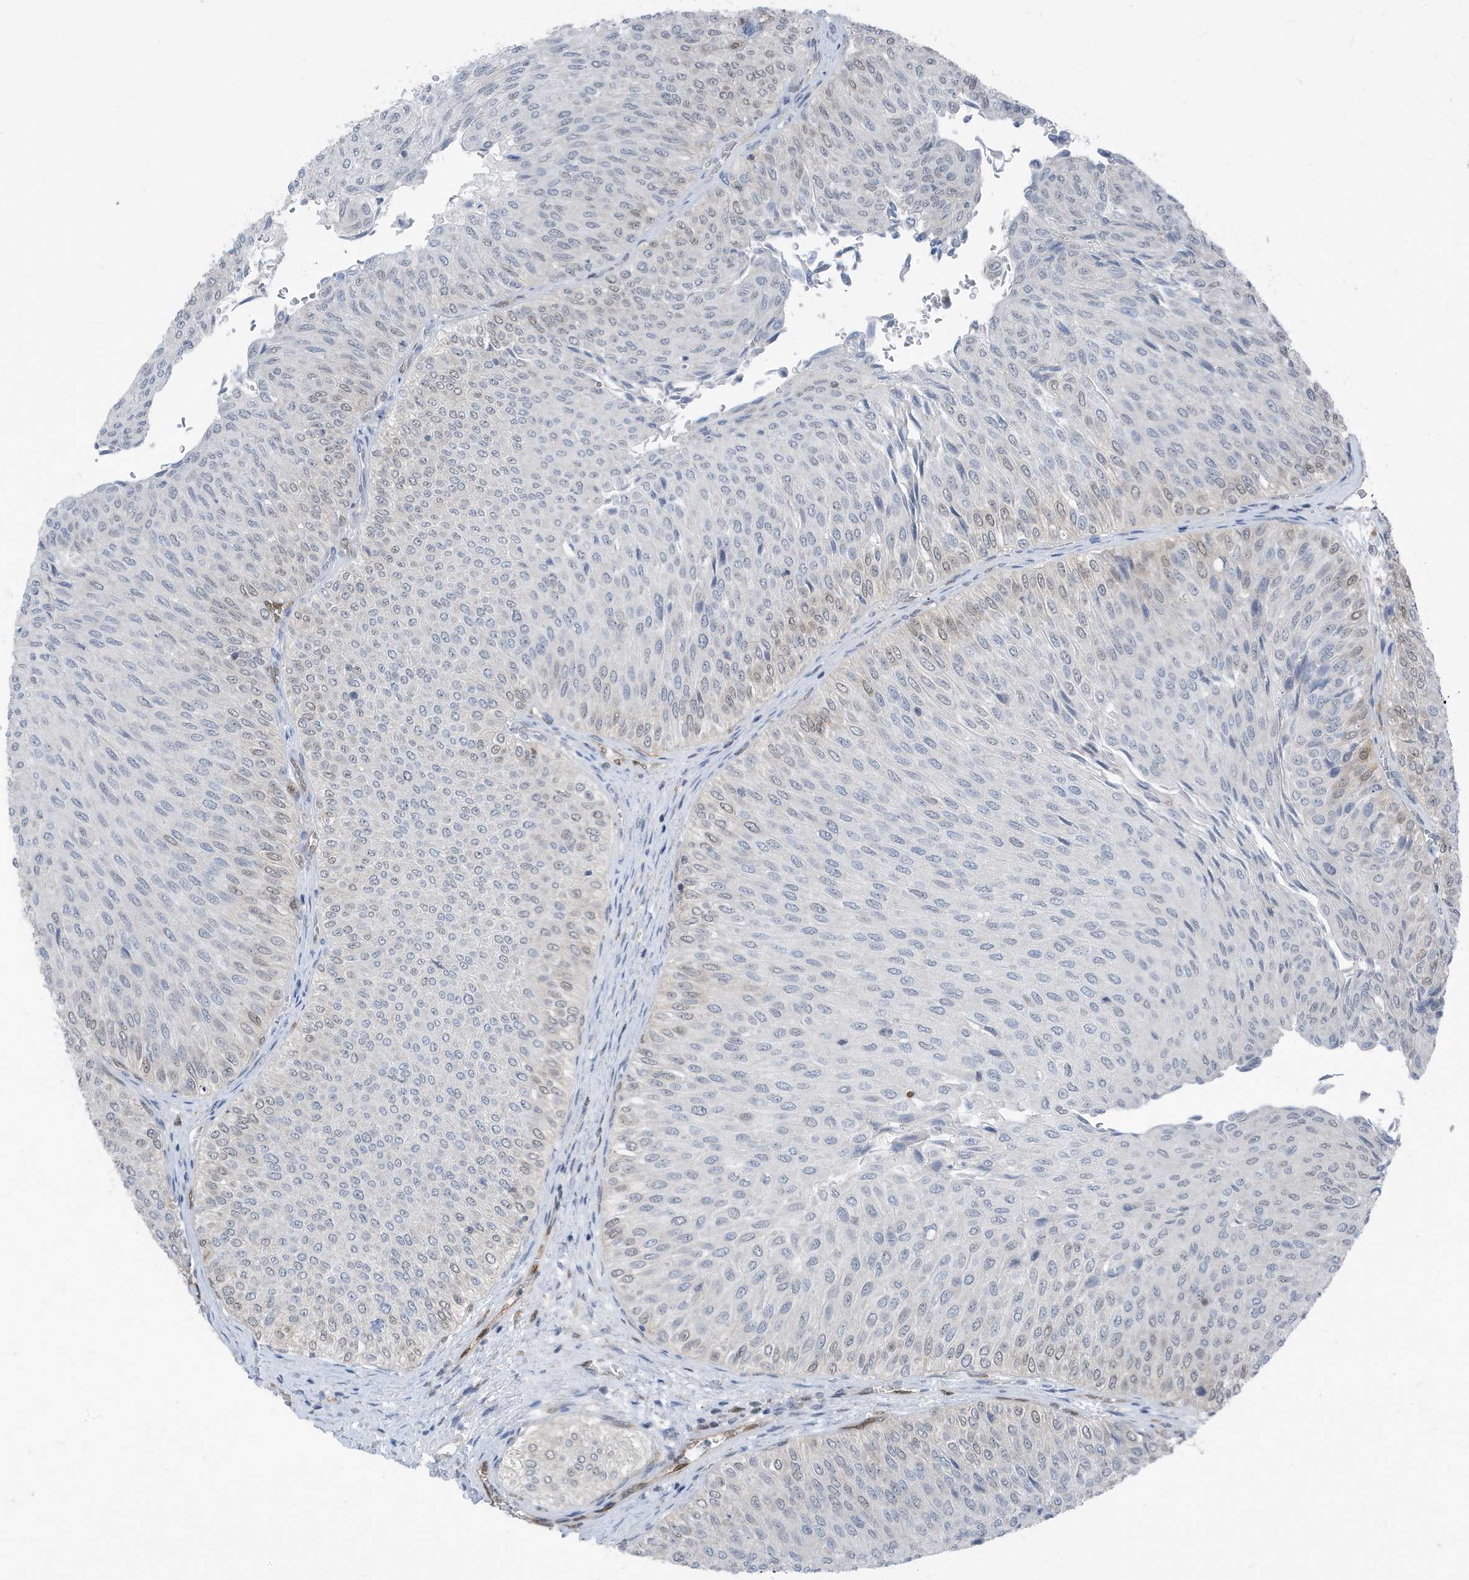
{"staining": {"intensity": "weak", "quantity": "<25%", "location": "nuclear"}, "tissue": "urothelial cancer", "cell_type": "Tumor cells", "image_type": "cancer", "snomed": [{"axis": "morphology", "description": "Urothelial carcinoma, Low grade"}, {"axis": "topography", "description": "Urinary bladder"}], "caption": "Tumor cells are negative for brown protein staining in urothelial carcinoma (low-grade).", "gene": "NCOA7", "patient": {"sex": "male", "age": 78}}